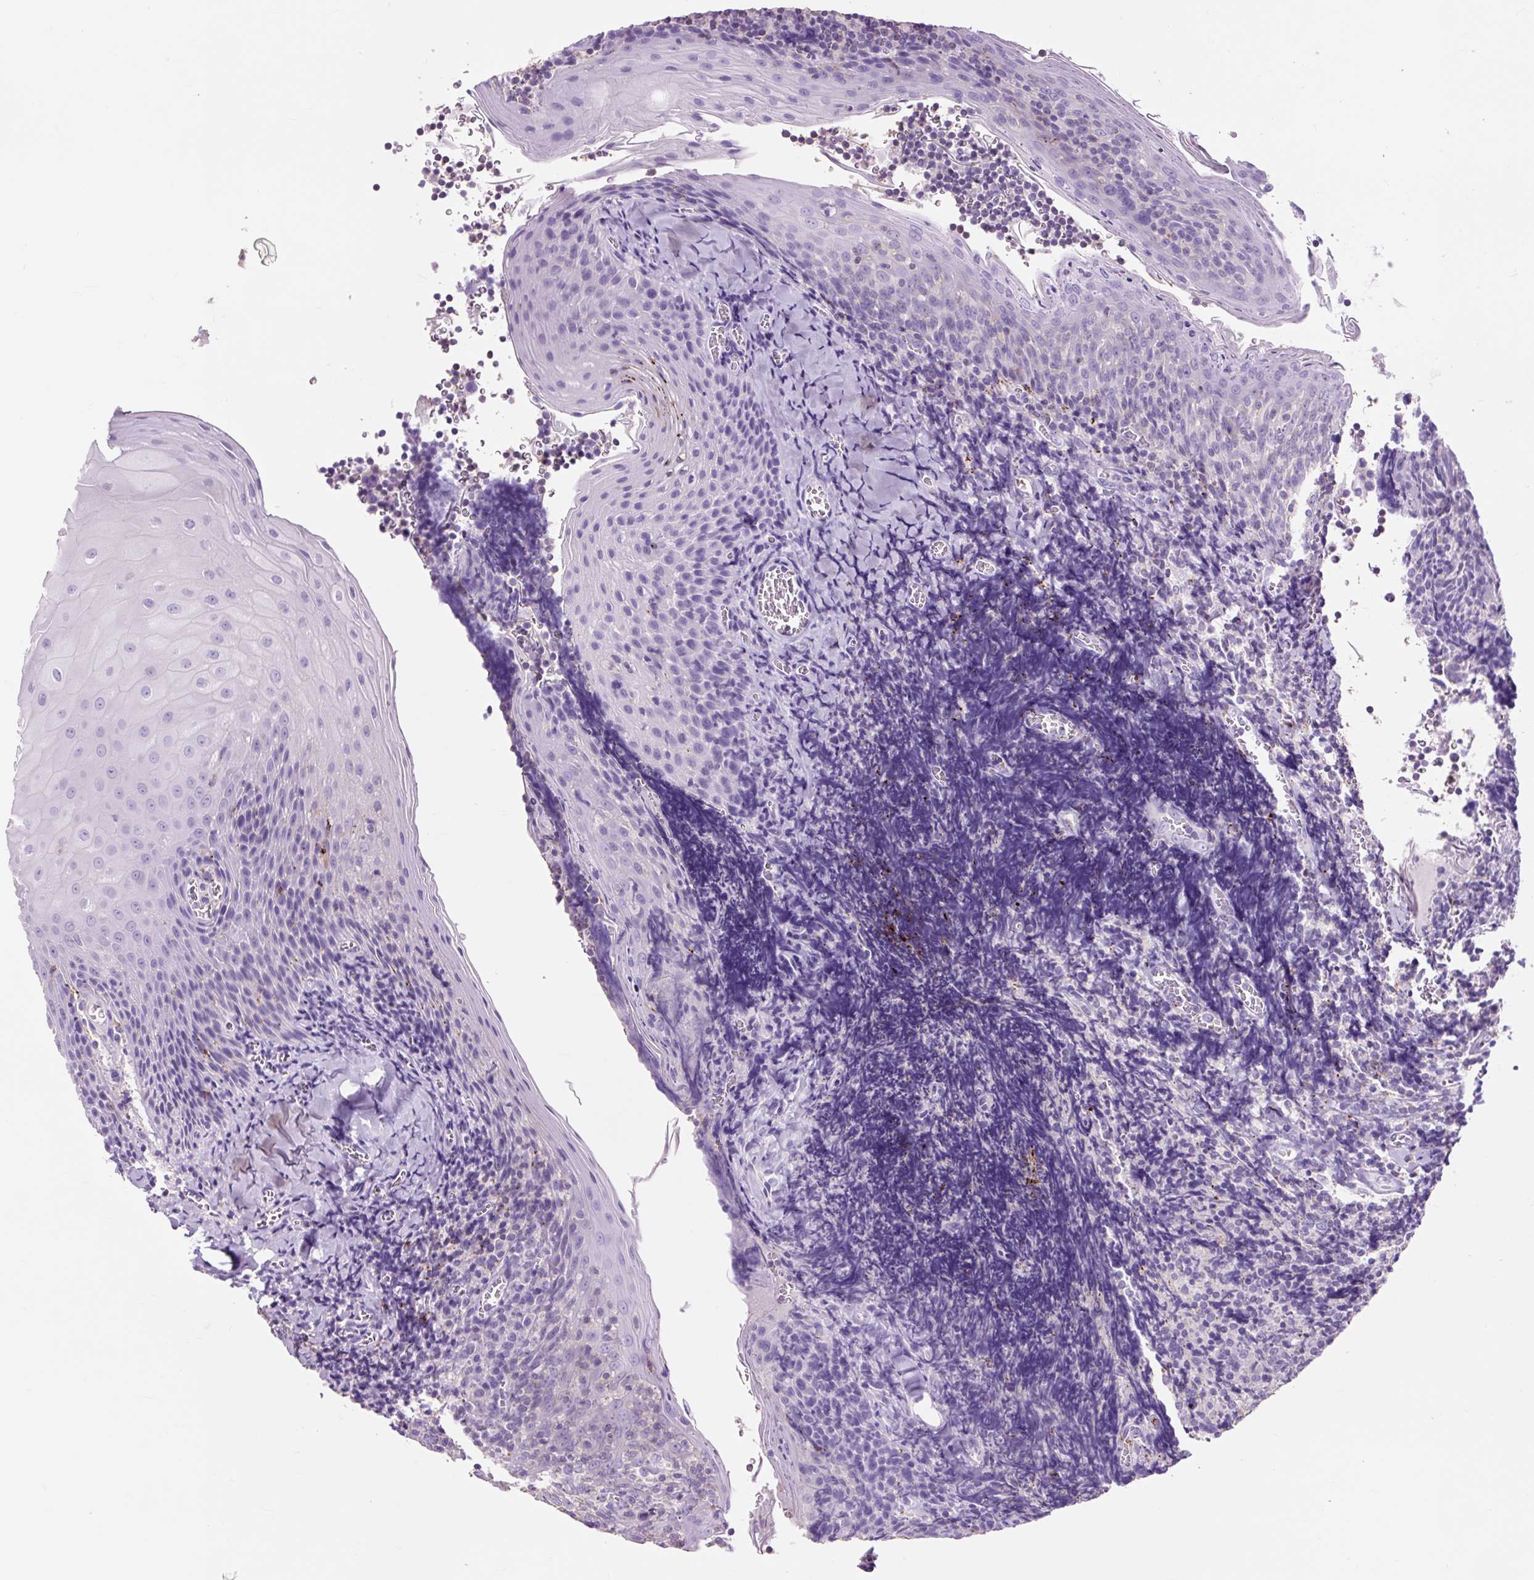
{"staining": {"intensity": "negative", "quantity": "none", "location": "none"}, "tissue": "tonsil", "cell_type": "Germinal center cells", "image_type": "normal", "snomed": [{"axis": "morphology", "description": "Normal tissue, NOS"}, {"axis": "topography", "description": "Tonsil"}], "caption": "The immunohistochemistry (IHC) micrograph has no significant positivity in germinal center cells of tonsil.", "gene": "OR10A7", "patient": {"sex": "male", "age": 27}}